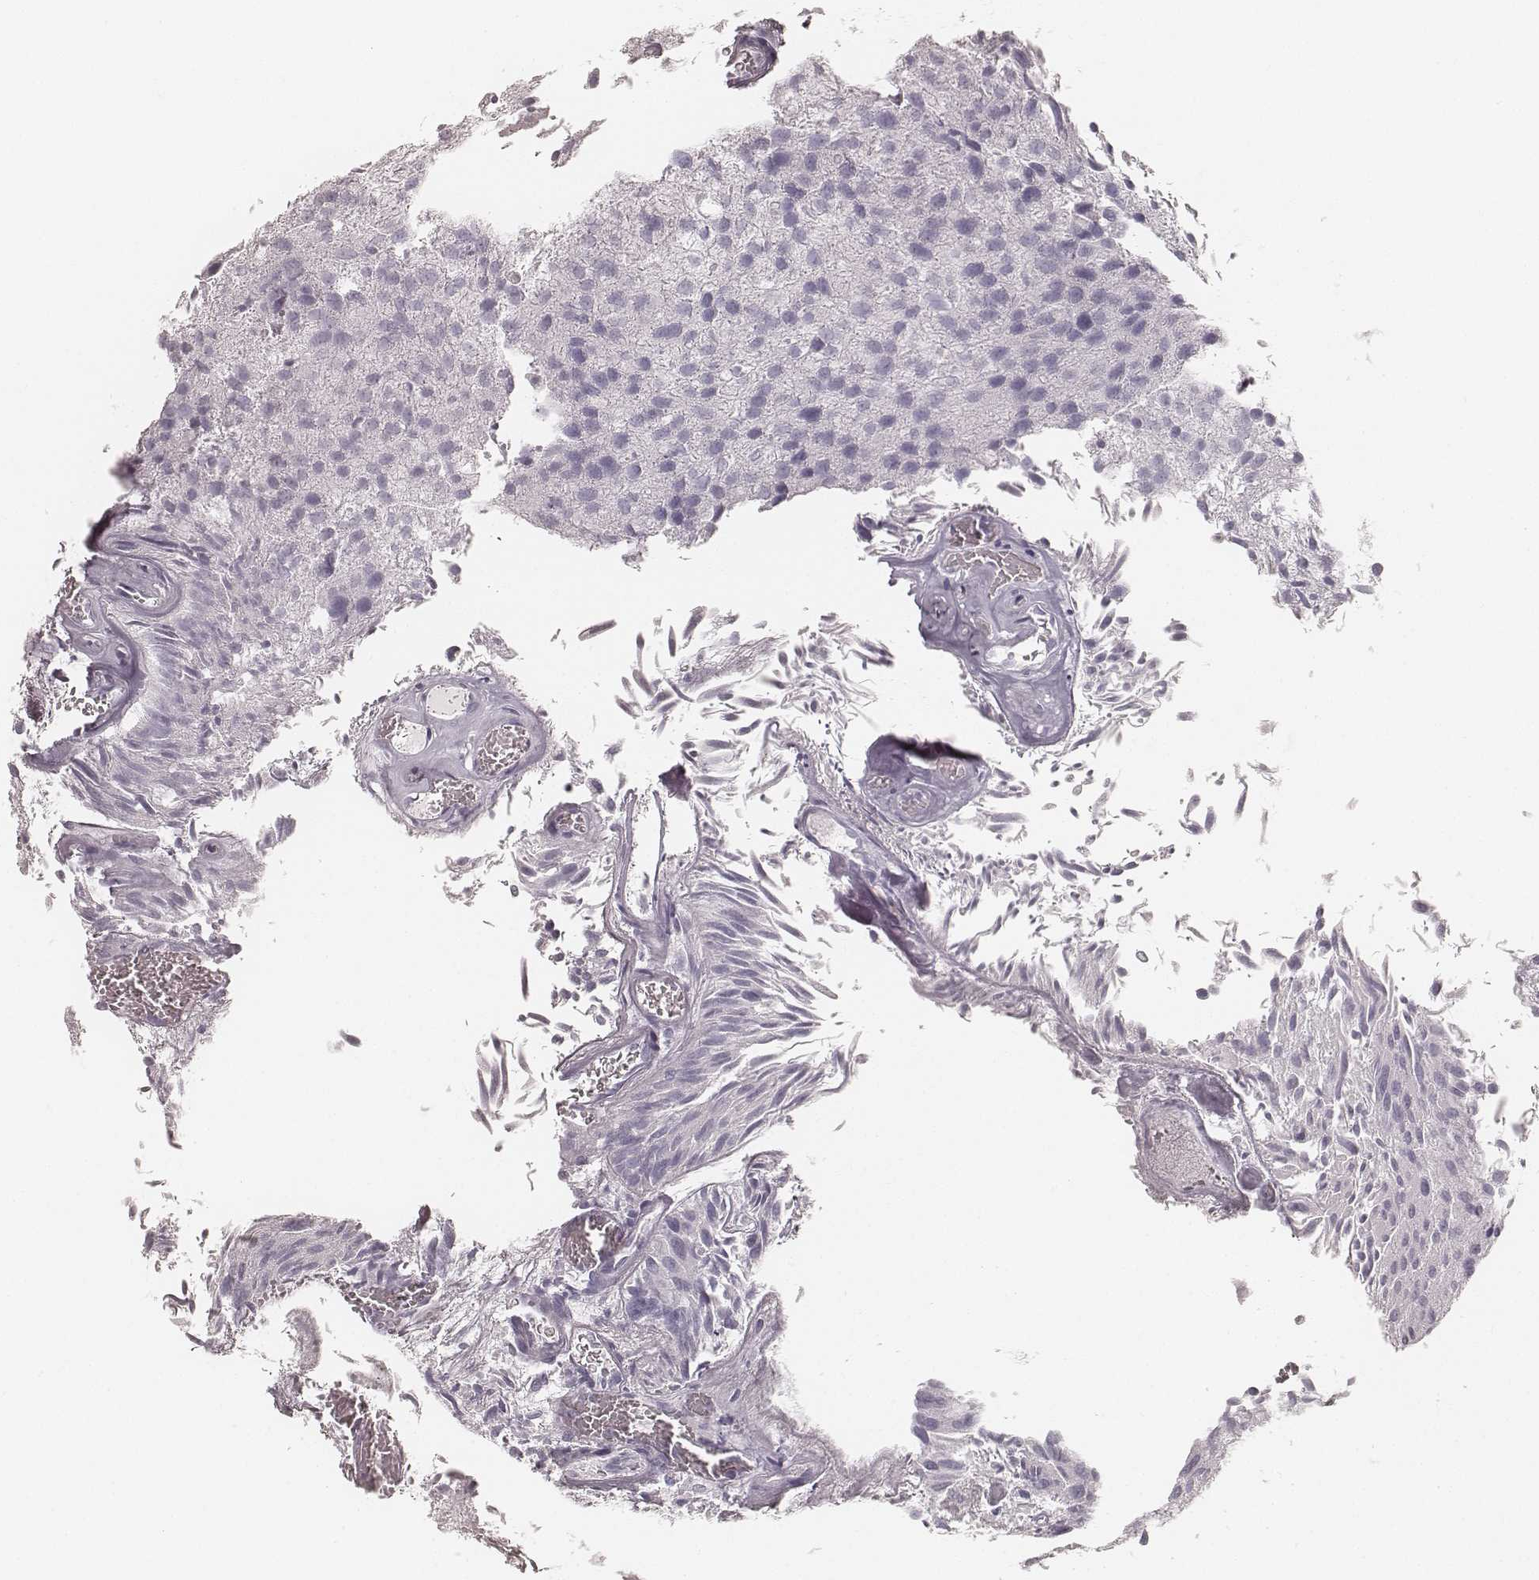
{"staining": {"intensity": "negative", "quantity": "none", "location": "none"}, "tissue": "urothelial cancer", "cell_type": "Tumor cells", "image_type": "cancer", "snomed": [{"axis": "morphology", "description": "Urothelial carcinoma, Low grade"}, {"axis": "topography", "description": "Urinary bladder"}], "caption": "Human urothelial carcinoma (low-grade) stained for a protein using immunohistochemistry (IHC) shows no staining in tumor cells.", "gene": "KRT34", "patient": {"sex": "female", "age": 87}}